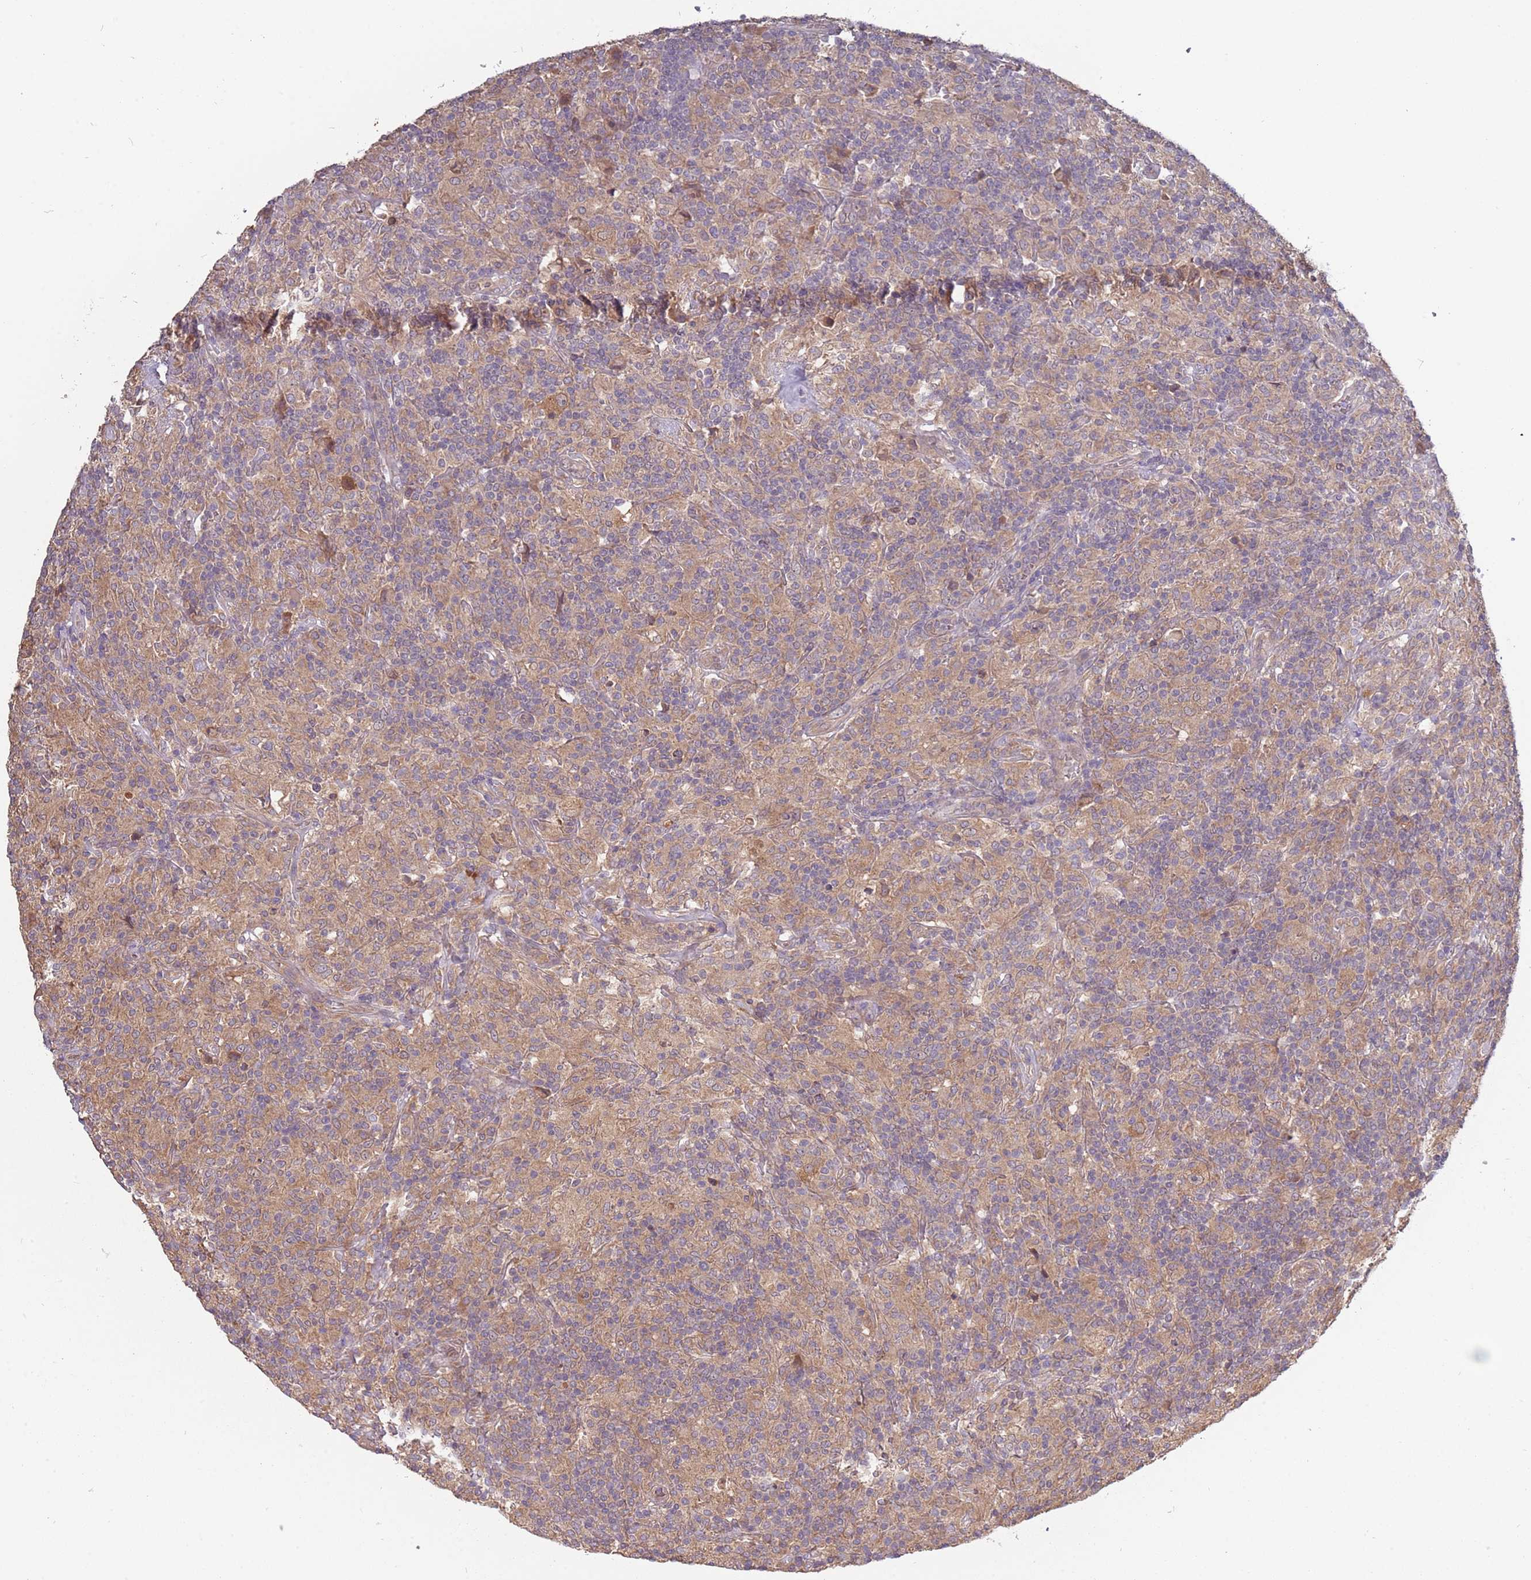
{"staining": {"intensity": "moderate", "quantity": ">75%", "location": "cytoplasmic/membranous"}, "tissue": "lymphoma", "cell_type": "Tumor cells", "image_type": "cancer", "snomed": [{"axis": "morphology", "description": "Hodgkin's disease, NOS"}, {"axis": "topography", "description": "Lymph node"}], "caption": "Protein analysis of lymphoma tissue exhibits moderate cytoplasmic/membranous expression in about >75% of tumor cells. (Brightfield microscopy of DAB IHC at high magnification).", "gene": "USP32", "patient": {"sex": "male", "age": 70}}